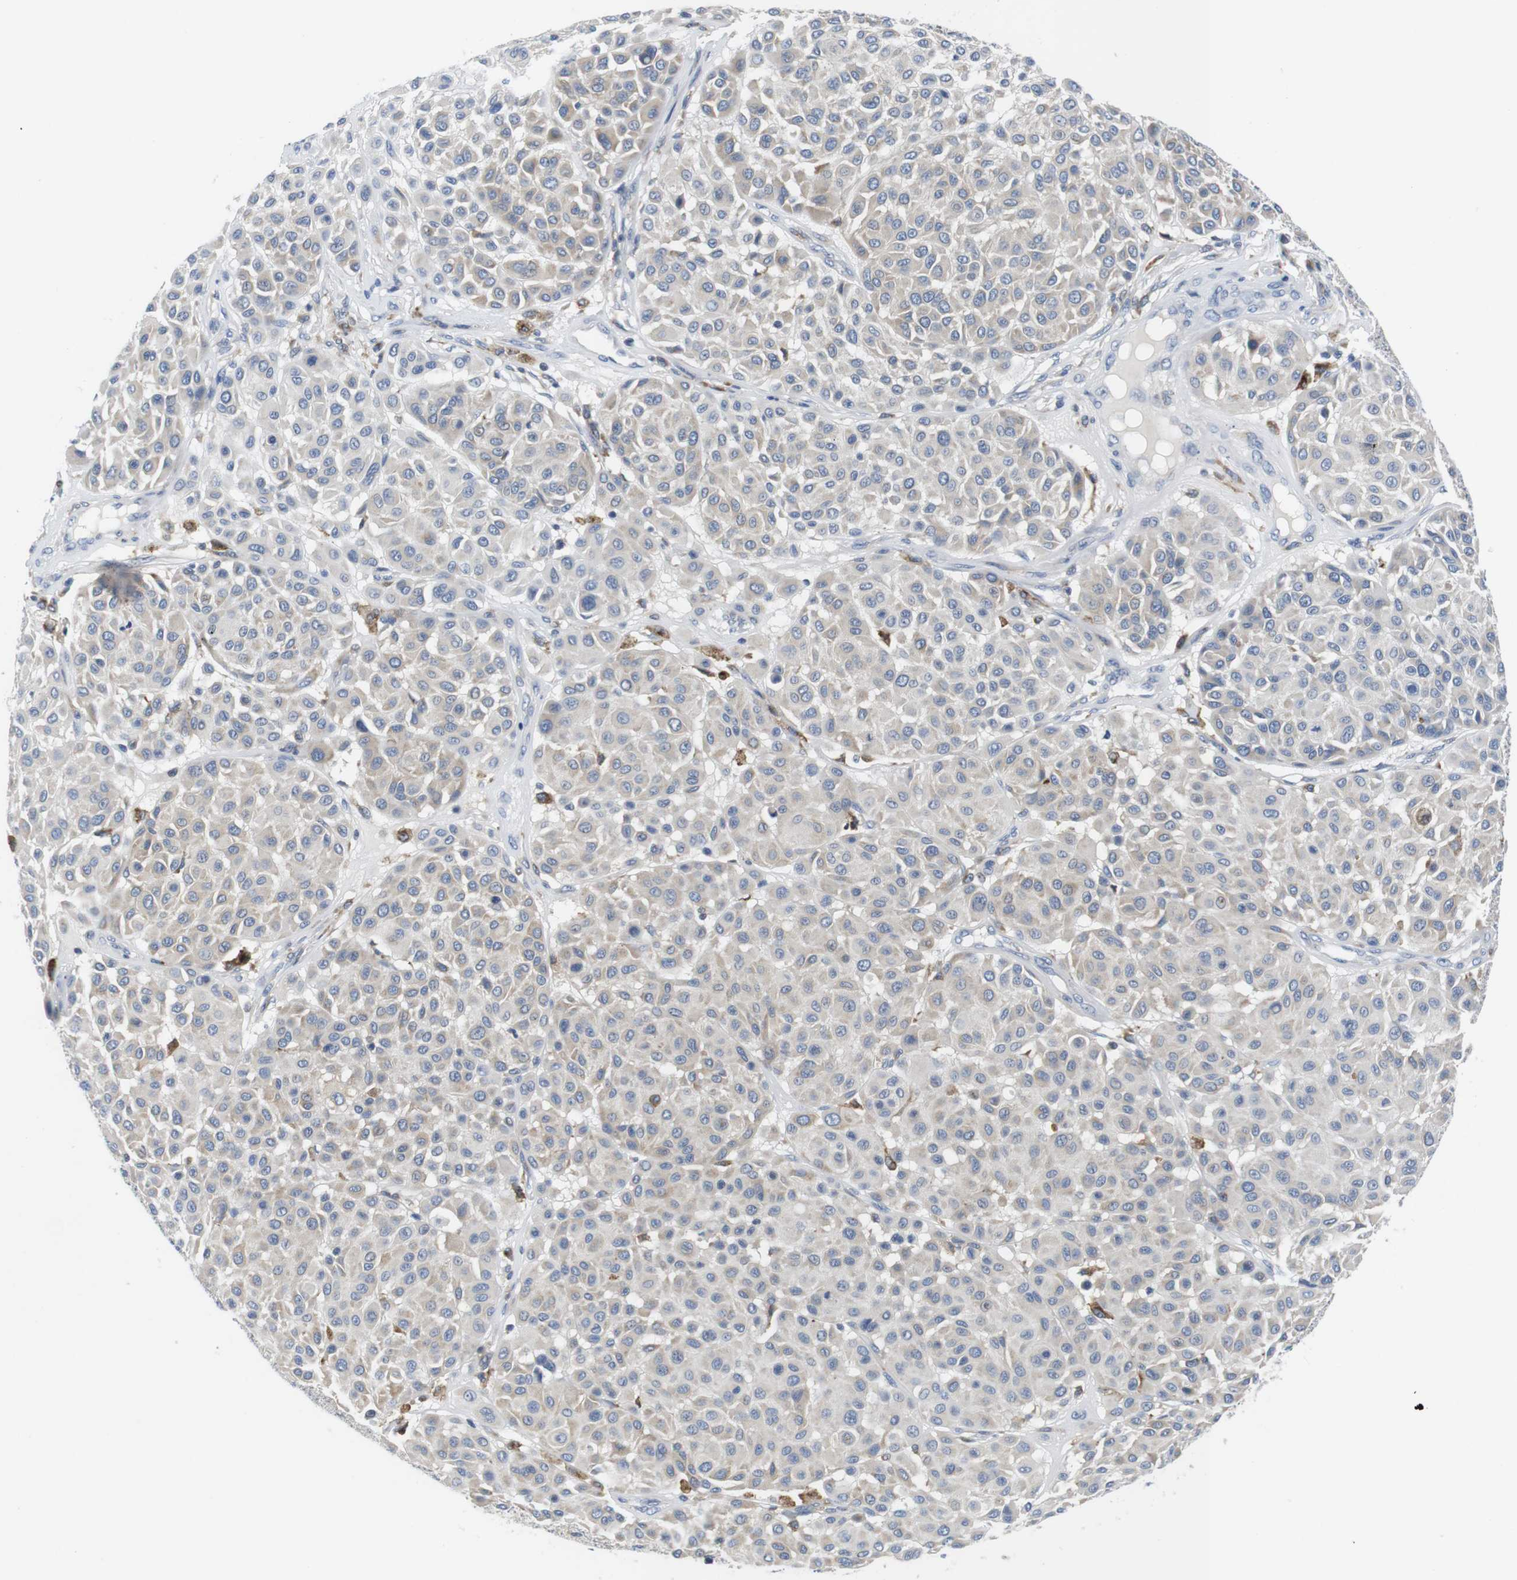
{"staining": {"intensity": "weak", "quantity": "<25%", "location": "cytoplasmic/membranous"}, "tissue": "melanoma", "cell_type": "Tumor cells", "image_type": "cancer", "snomed": [{"axis": "morphology", "description": "Malignant melanoma, Metastatic site"}, {"axis": "topography", "description": "Soft tissue"}], "caption": "A high-resolution micrograph shows immunohistochemistry staining of melanoma, which displays no significant staining in tumor cells.", "gene": "CNGA2", "patient": {"sex": "male", "age": 41}}